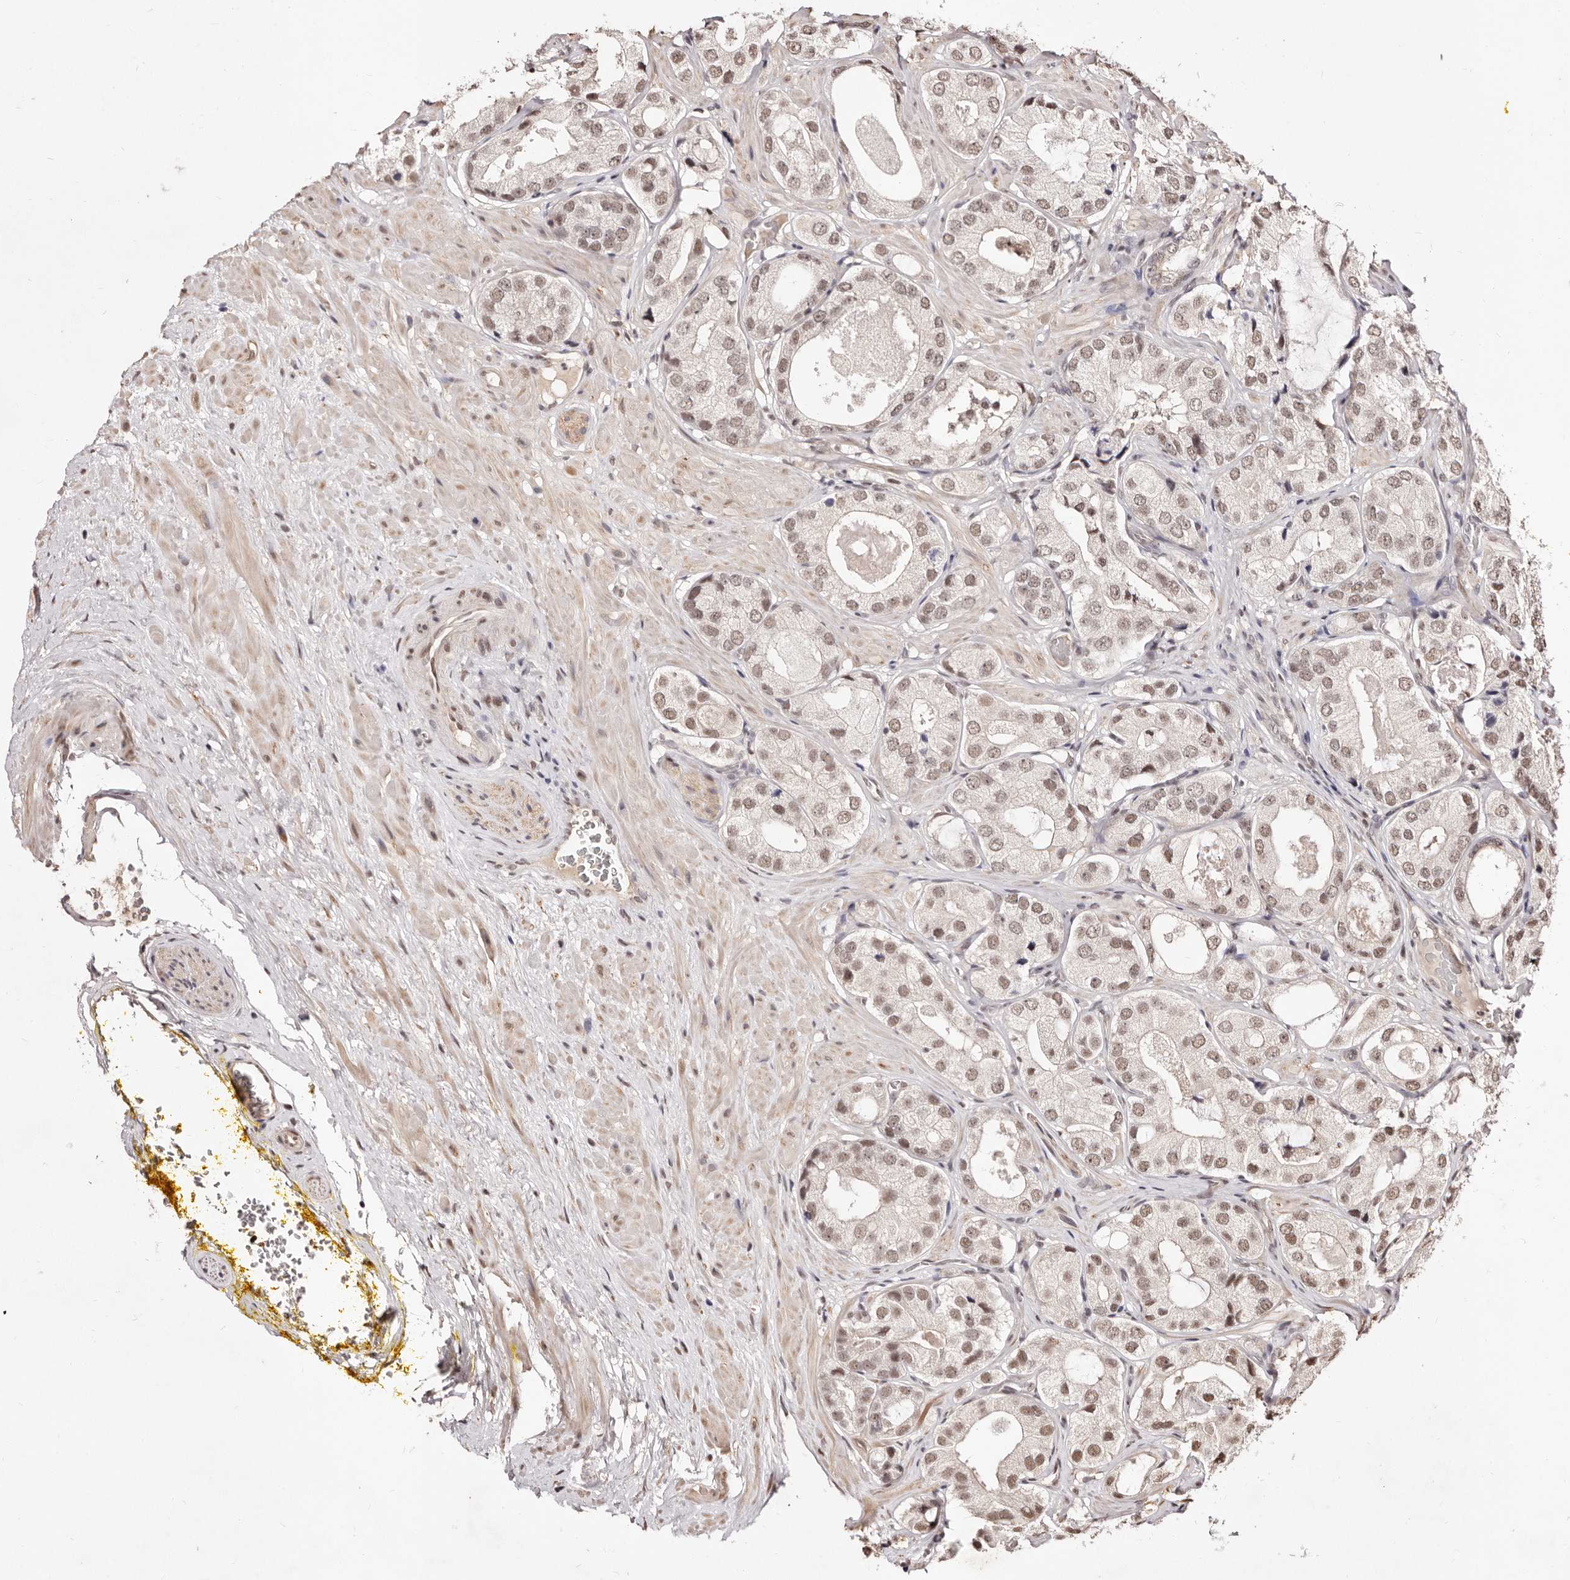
{"staining": {"intensity": "moderate", "quantity": ">75%", "location": "nuclear"}, "tissue": "prostate cancer", "cell_type": "Tumor cells", "image_type": "cancer", "snomed": [{"axis": "morphology", "description": "Adenocarcinoma, High grade"}, {"axis": "topography", "description": "Prostate"}], "caption": "Prostate cancer was stained to show a protein in brown. There is medium levels of moderate nuclear staining in about >75% of tumor cells. (DAB (3,3'-diaminobenzidine) IHC with brightfield microscopy, high magnification).", "gene": "BICRAL", "patient": {"sex": "male", "age": 59}}